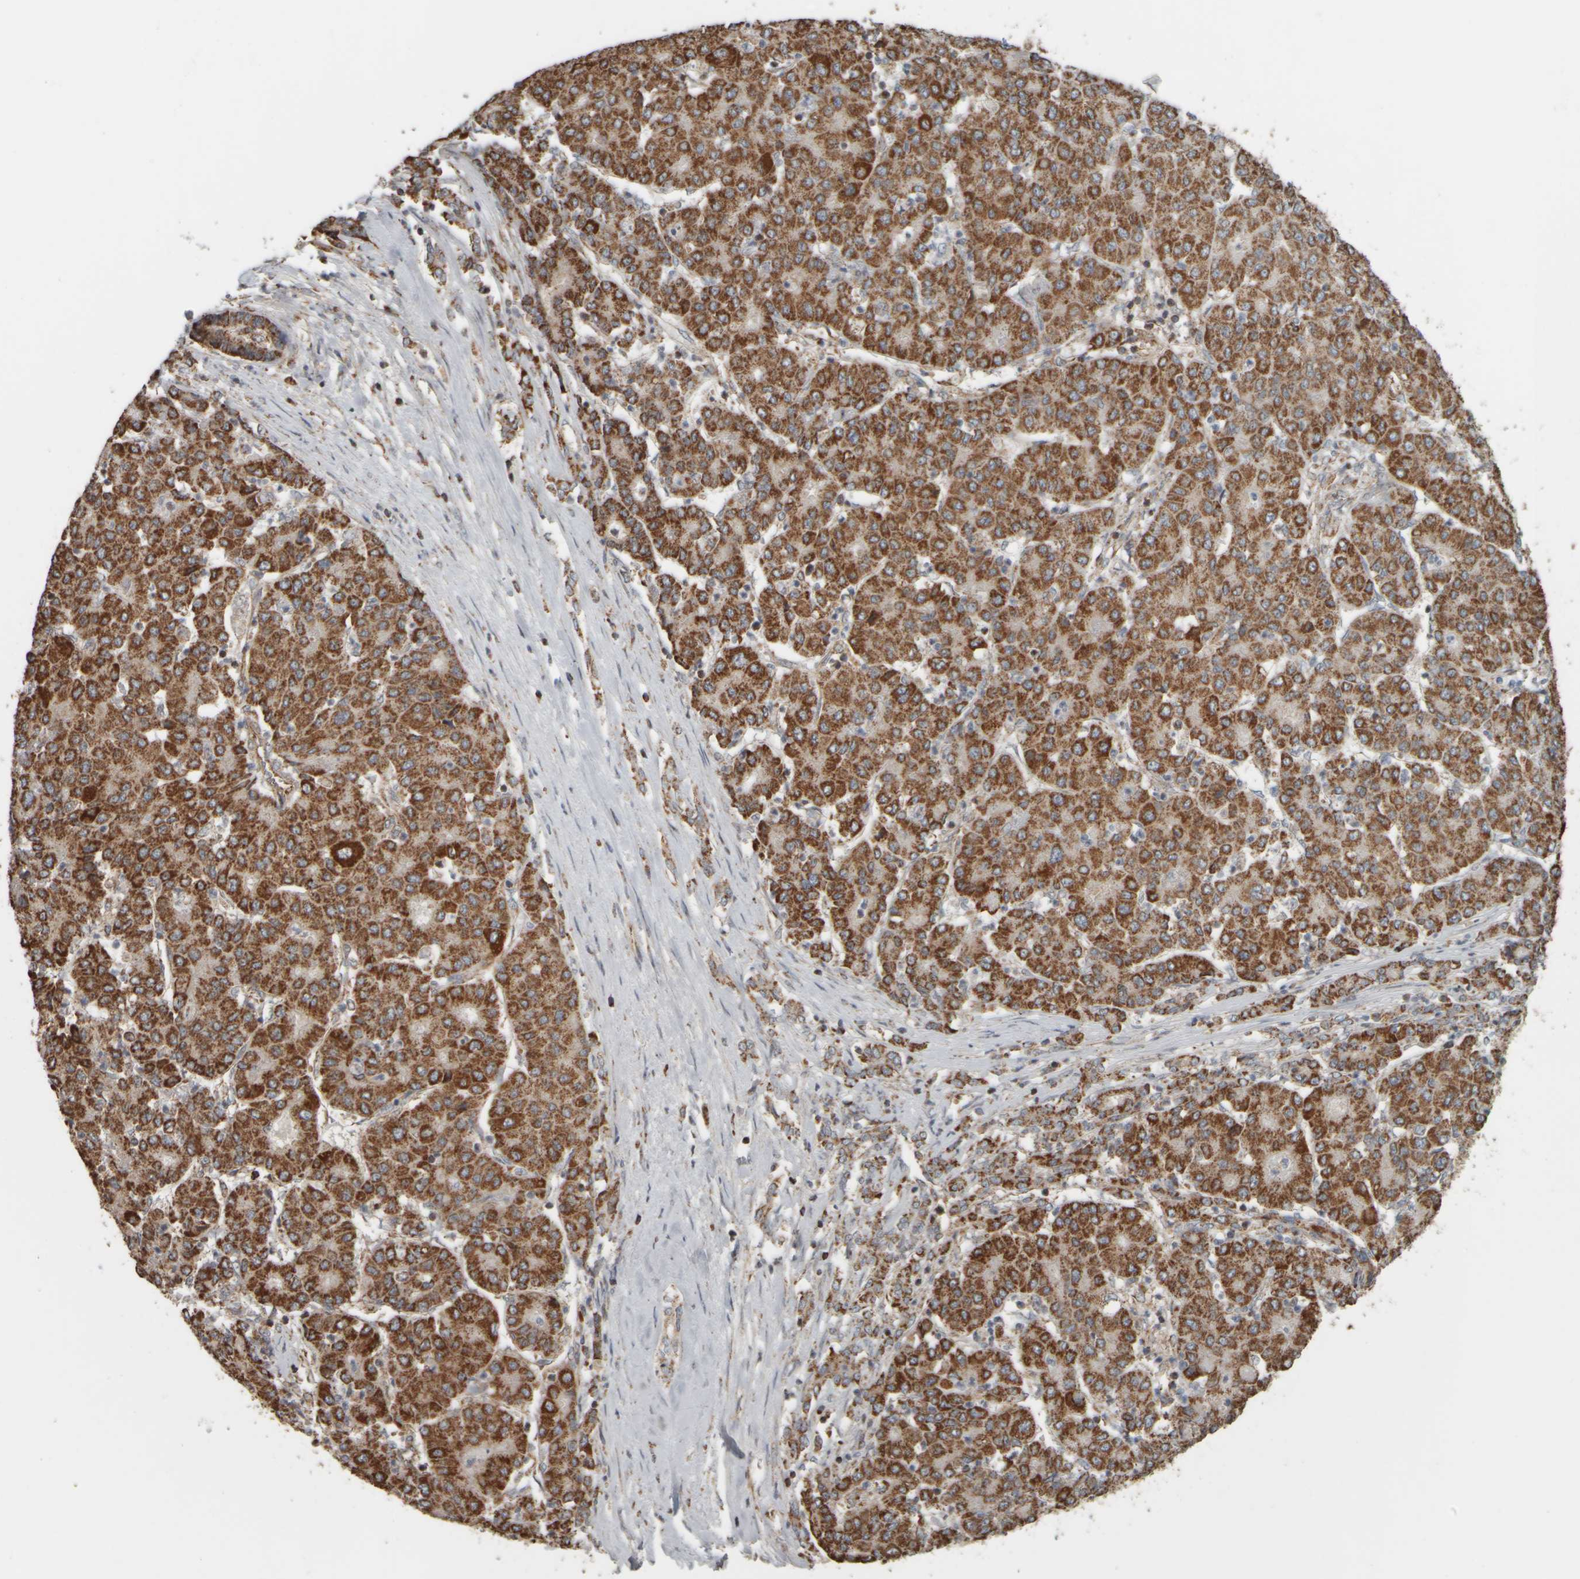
{"staining": {"intensity": "strong", "quantity": ">75%", "location": "cytoplasmic/membranous"}, "tissue": "liver cancer", "cell_type": "Tumor cells", "image_type": "cancer", "snomed": [{"axis": "morphology", "description": "Carcinoma, Hepatocellular, NOS"}, {"axis": "topography", "description": "Liver"}], "caption": "IHC of human liver cancer (hepatocellular carcinoma) displays high levels of strong cytoplasmic/membranous expression in about >75% of tumor cells.", "gene": "APBB2", "patient": {"sex": "male", "age": 65}}